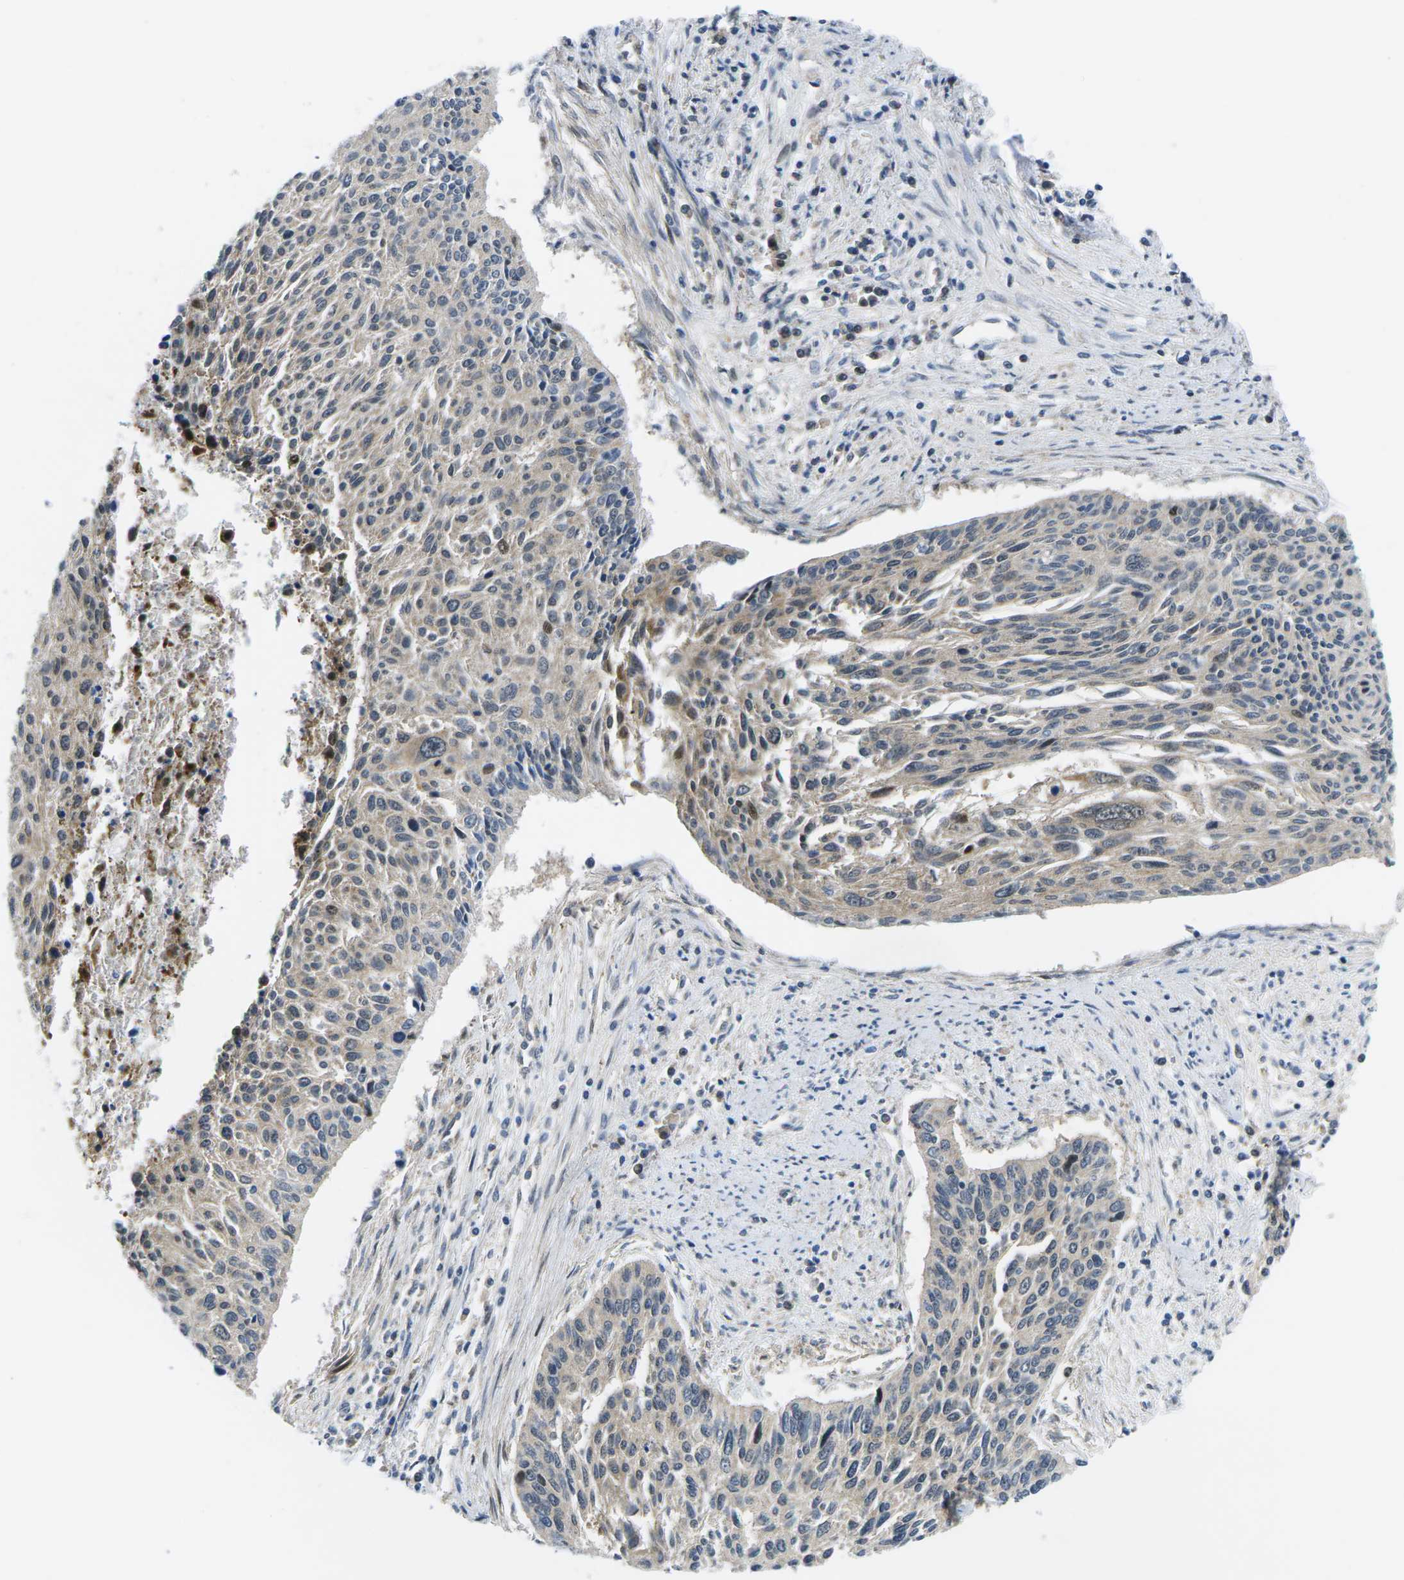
{"staining": {"intensity": "weak", "quantity": "25%-75%", "location": "cytoplasmic/membranous,nuclear"}, "tissue": "cervical cancer", "cell_type": "Tumor cells", "image_type": "cancer", "snomed": [{"axis": "morphology", "description": "Squamous cell carcinoma, NOS"}, {"axis": "topography", "description": "Cervix"}], "caption": "Cervical cancer stained with immunohistochemistry (IHC) shows weak cytoplasmic/membranous and nuclear staining in about 25%-75% of tumor cells.", "gene": "EIF4E", "patient": {"sex": "female", "age": 55}}